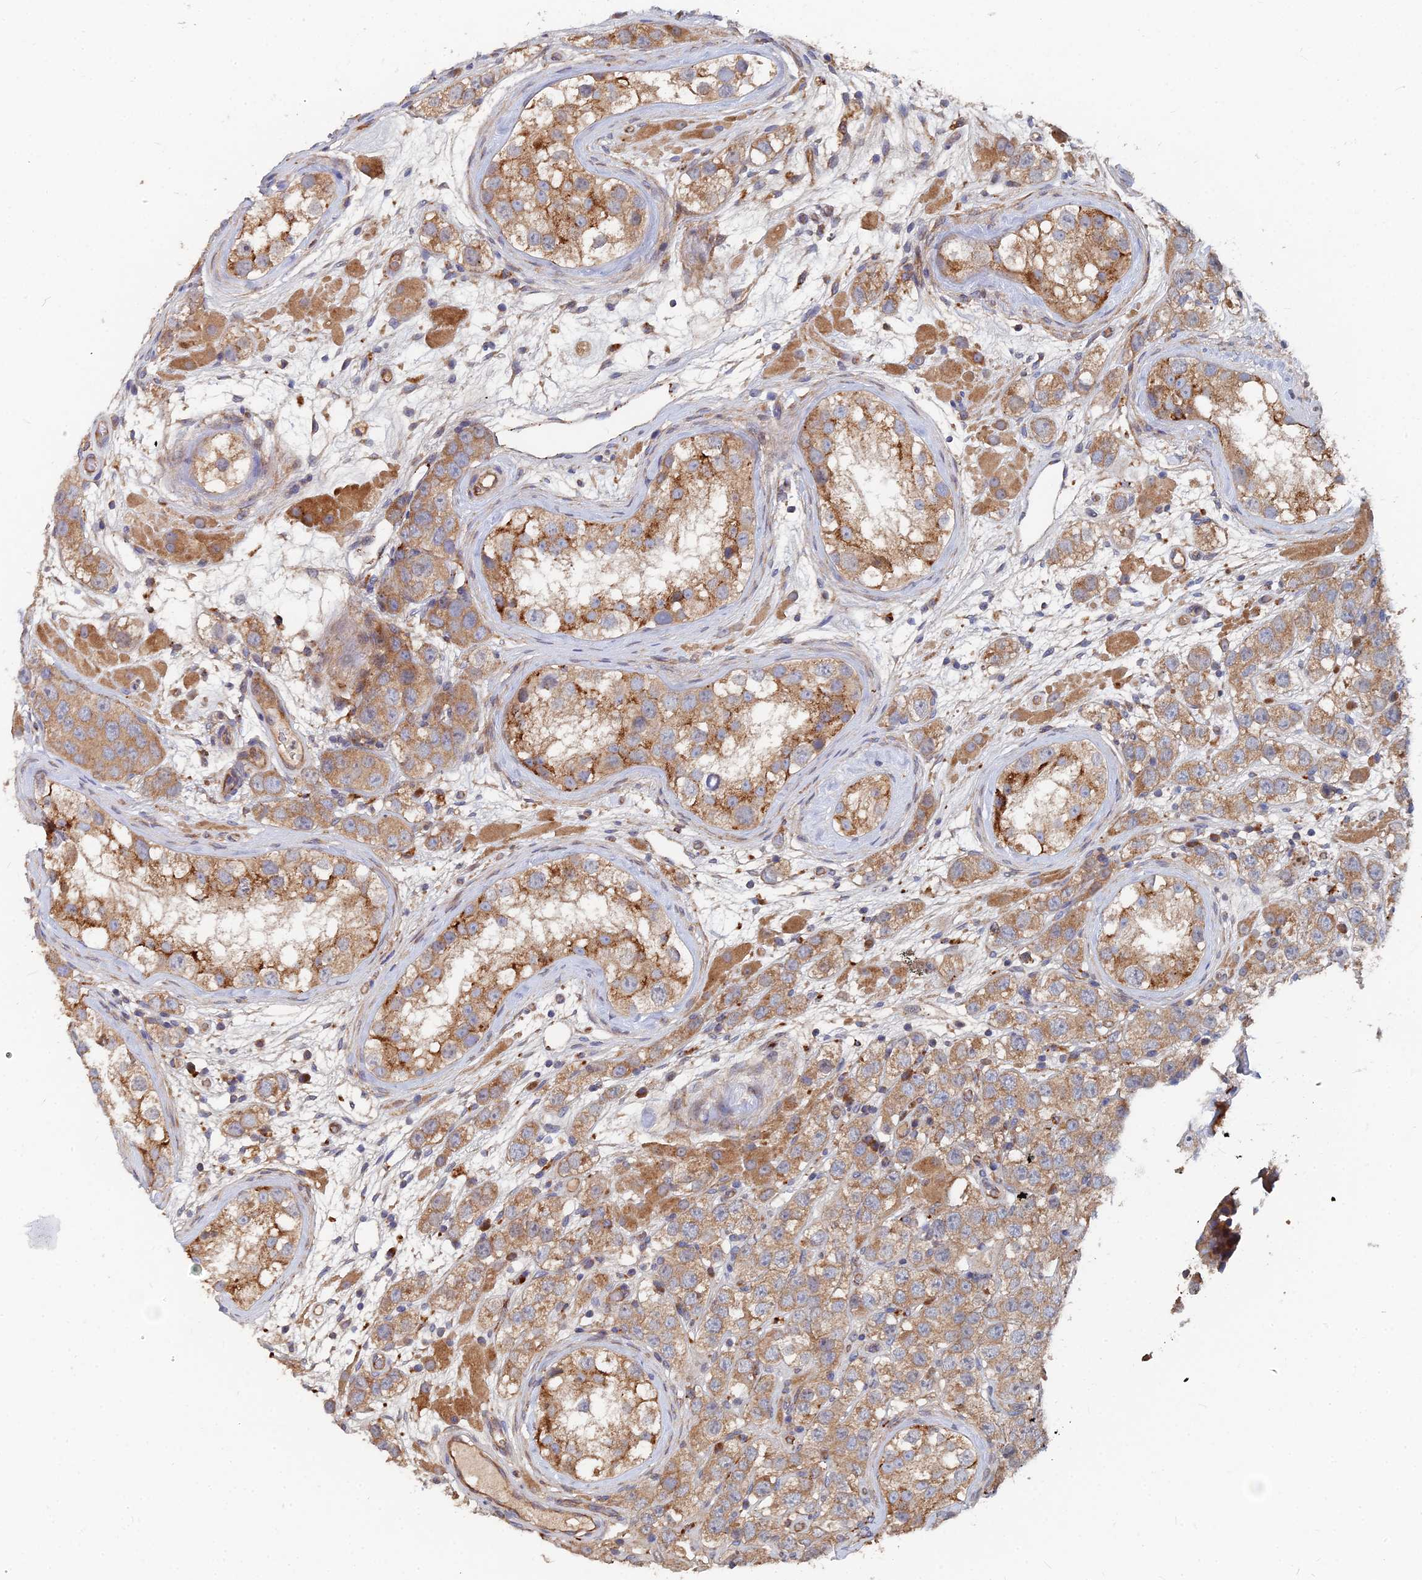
{"staining": {"intensity": "moderate", "quantity": ">75%", "location": "cytoplasmic/membranous"}, "tissue": "testis cancer", "cell_type": "Tumor cells", "image_type": "cancer", "snomed": [{"axis": "morphology", "description": "Seminoma, NOS"}, {"axis": "topography", "description": "Testis"}], "caption": "Protein expression analysis of human testis seminoma reveals moderate cytoplasmic/membranous staining in approximately >75% of tumor cells.", "gene": "CCZ1", "patient": {"sex": "male", "age": 28}}